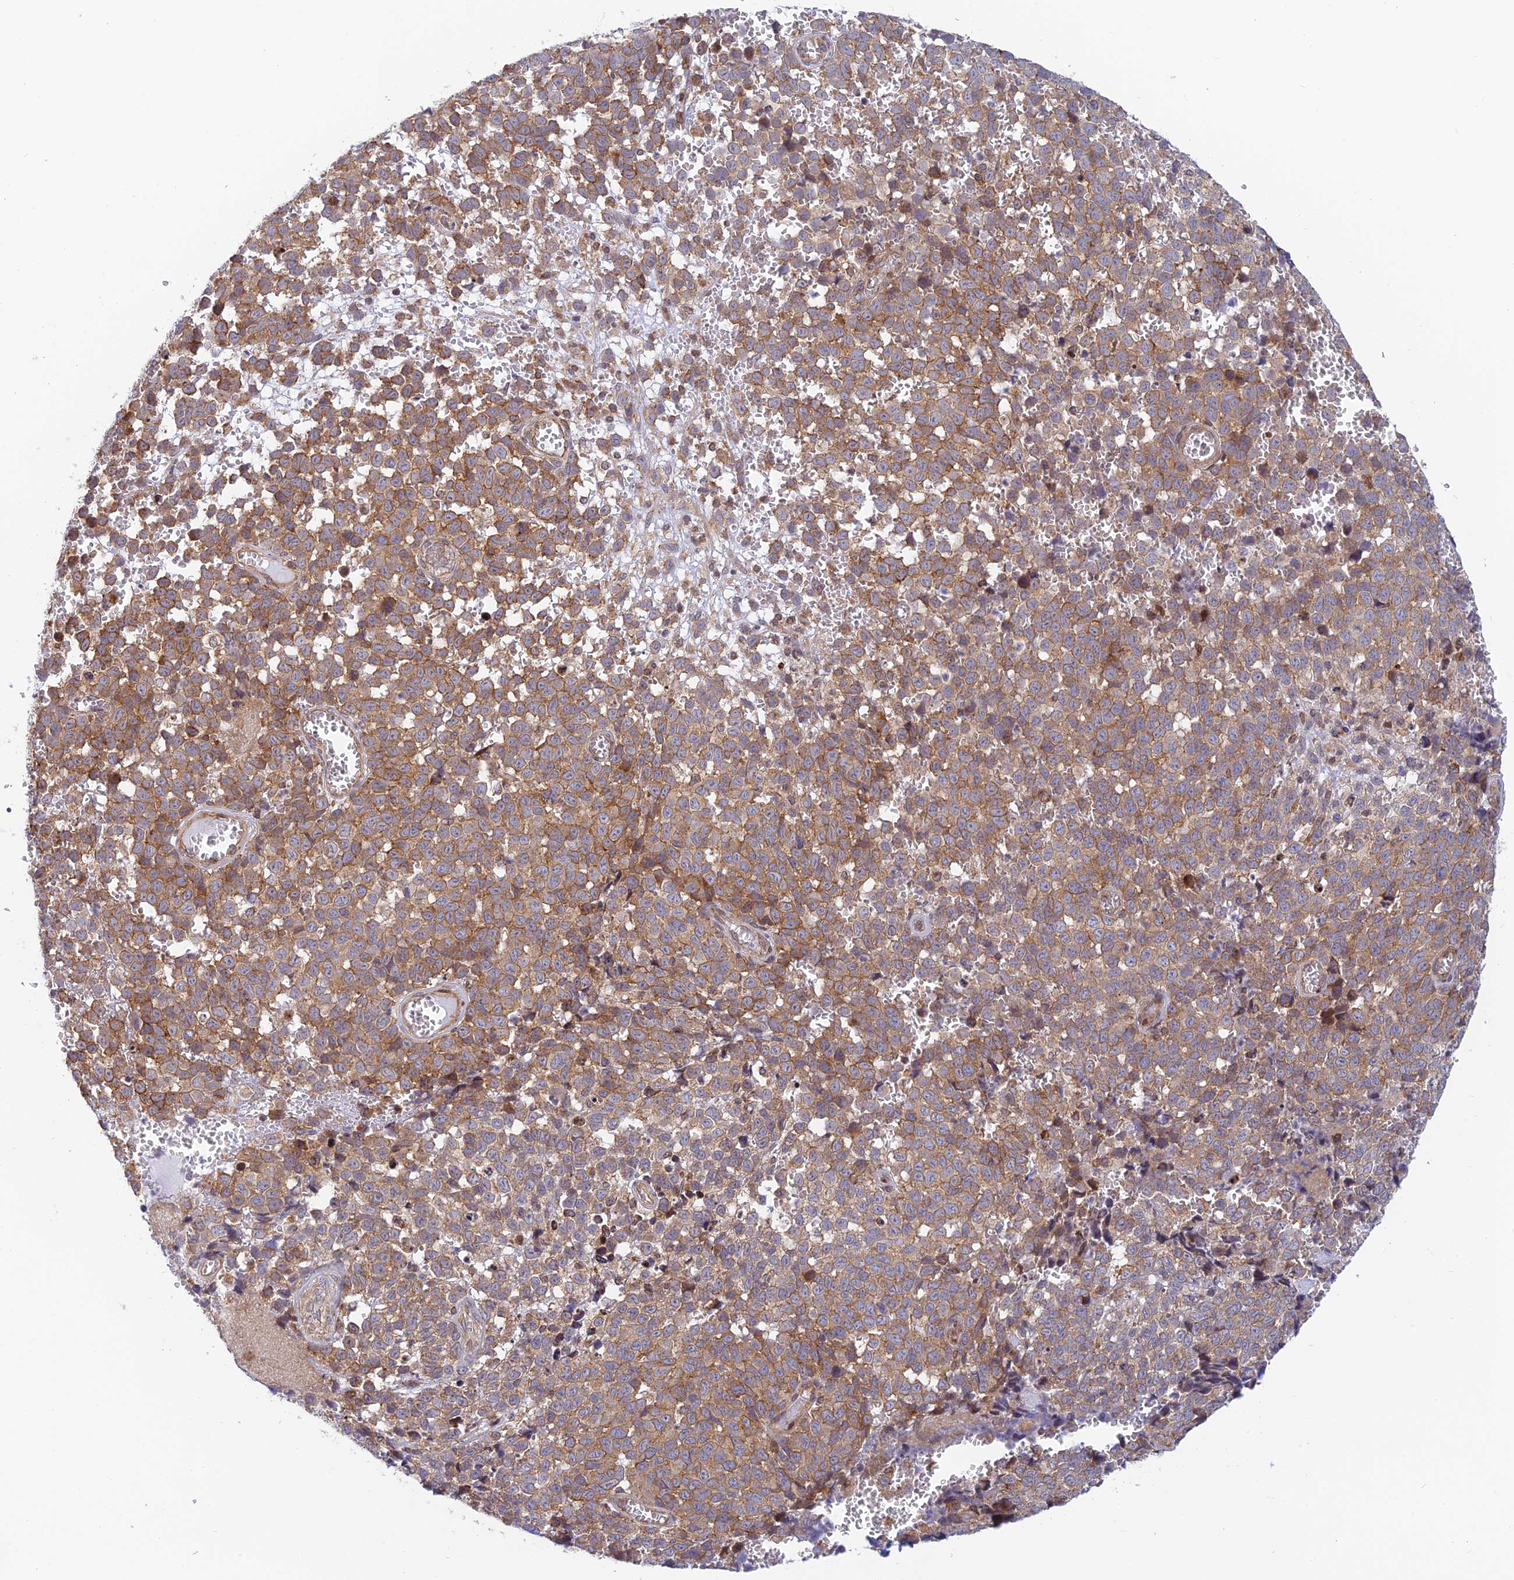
{"staining": {"intensity": "moderate", "quantity": ">75%", "location": "cytoplasmic/membranous"}, "tissue": "melanoma", "cell_type": "Tumor cells", "image_type": "cancer", "snomed": [{"axis": "morphology", "description": "Malignant melanoma, NOS"}, {"axis": "topography", "description": "Nose, NOS"}], "caption": "IHC image of neoplastic tissue: human melanoma stained using immunohistochemistry (IHC) displays medium levels of moderate protein expression localized specifically in the cytoplasmic/membranous of tumor cells, appearing as a cytoplasmic/membranous brown color.", "gene": "HOOK2", "patient": {"sex": "female", "age": 48}}